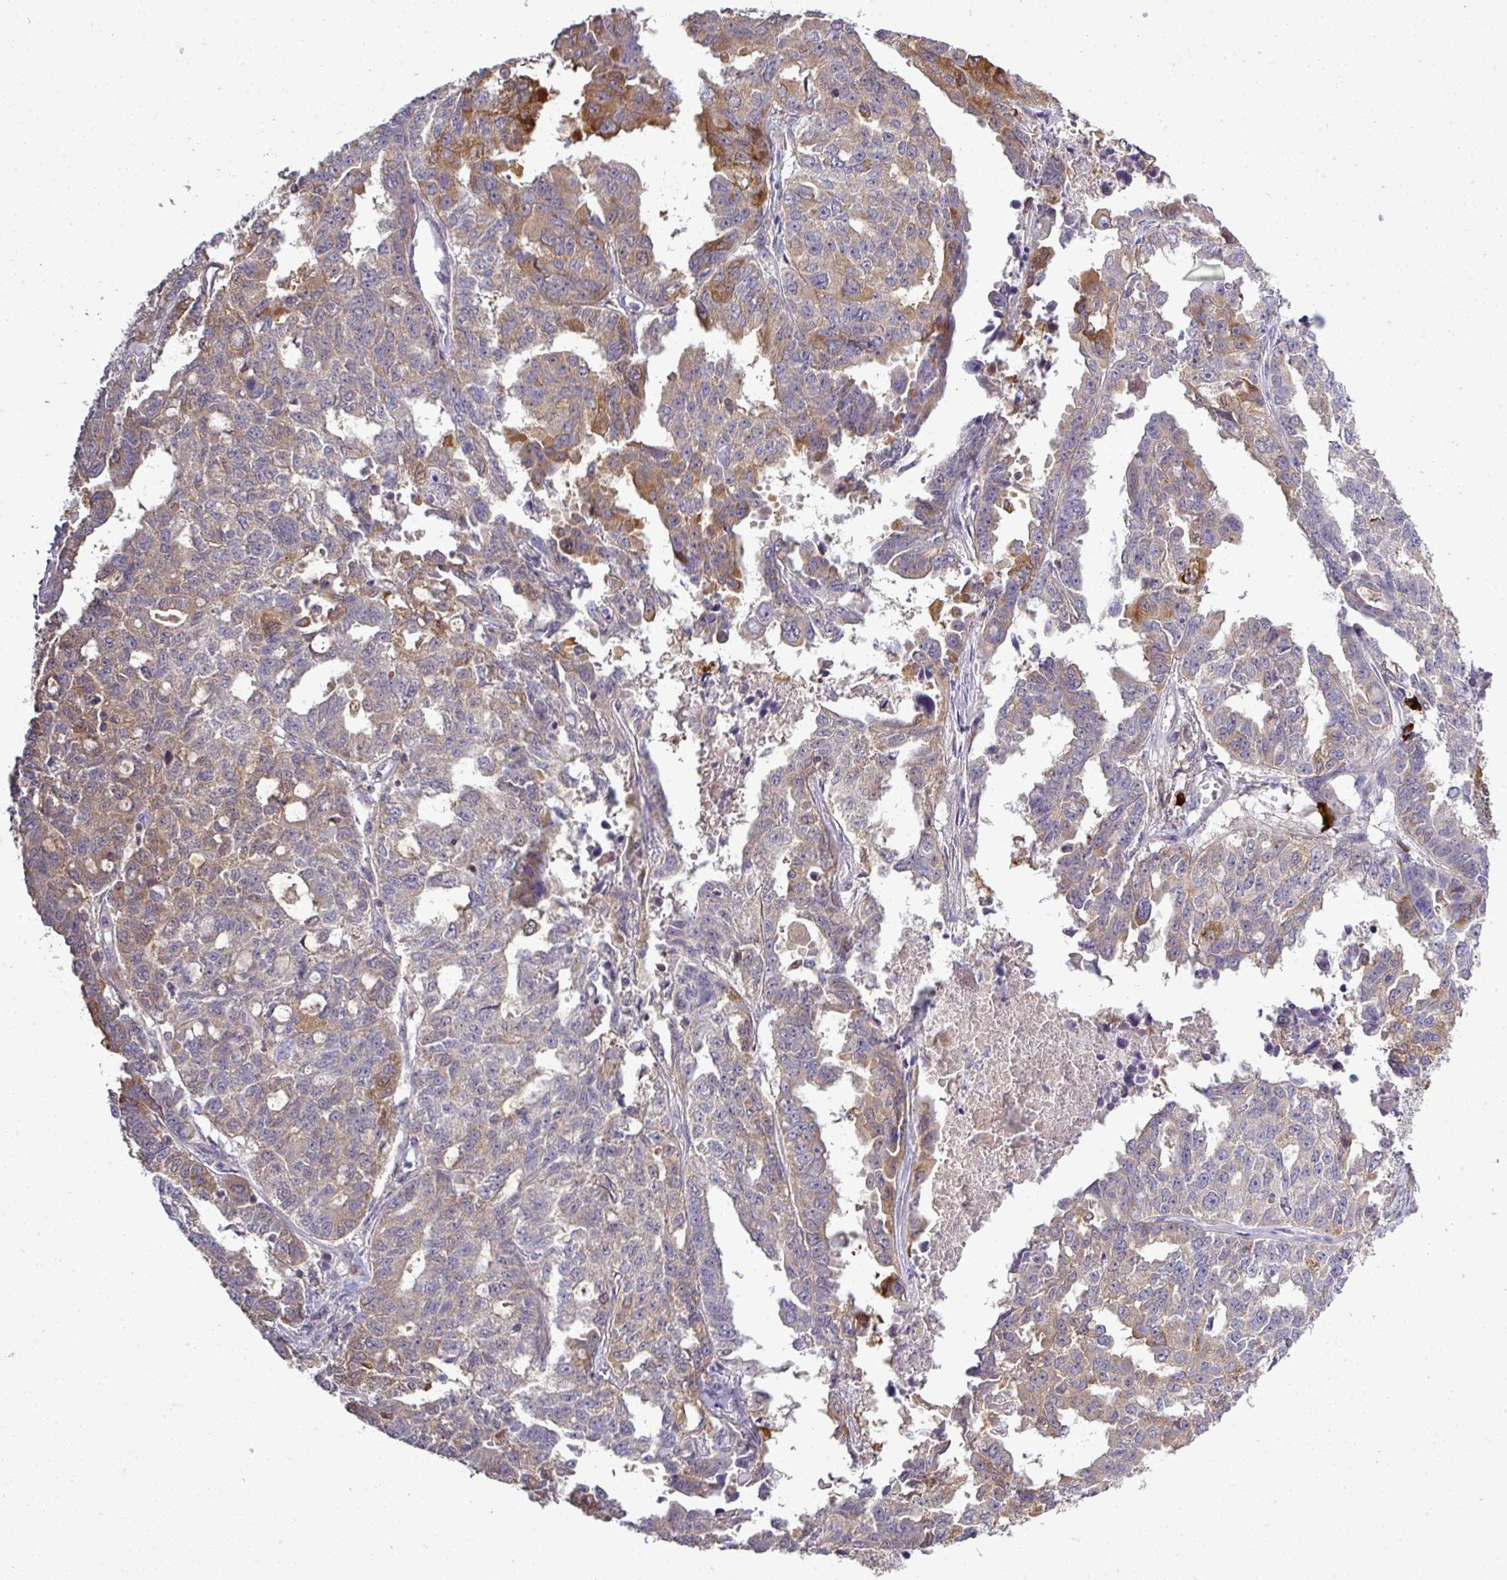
{"staining": {"intensity": "moderate", "quantity": "25%-75%", "location": "cytoplasmic/membranous"}, "tissue": "ovarian cancer", "cell_type": "Tumor cells", "image_type": "cancer", "snomed": [{"axis": "morphology", "description": "Adenocarcinoma, NOS"}, {"axis": "morphology", "description": "Carcinoma, endometroid"}, {"axis": "topography", "description": "Ovary"}], "caption": "Protein staining of ovarian cancer tissue shows moderate cytoplasmic/membranous staining in approximately 25%-75% of tumor cells.", "gene": "STAT5A", "patient": {"sex": "female", "age": 72}}